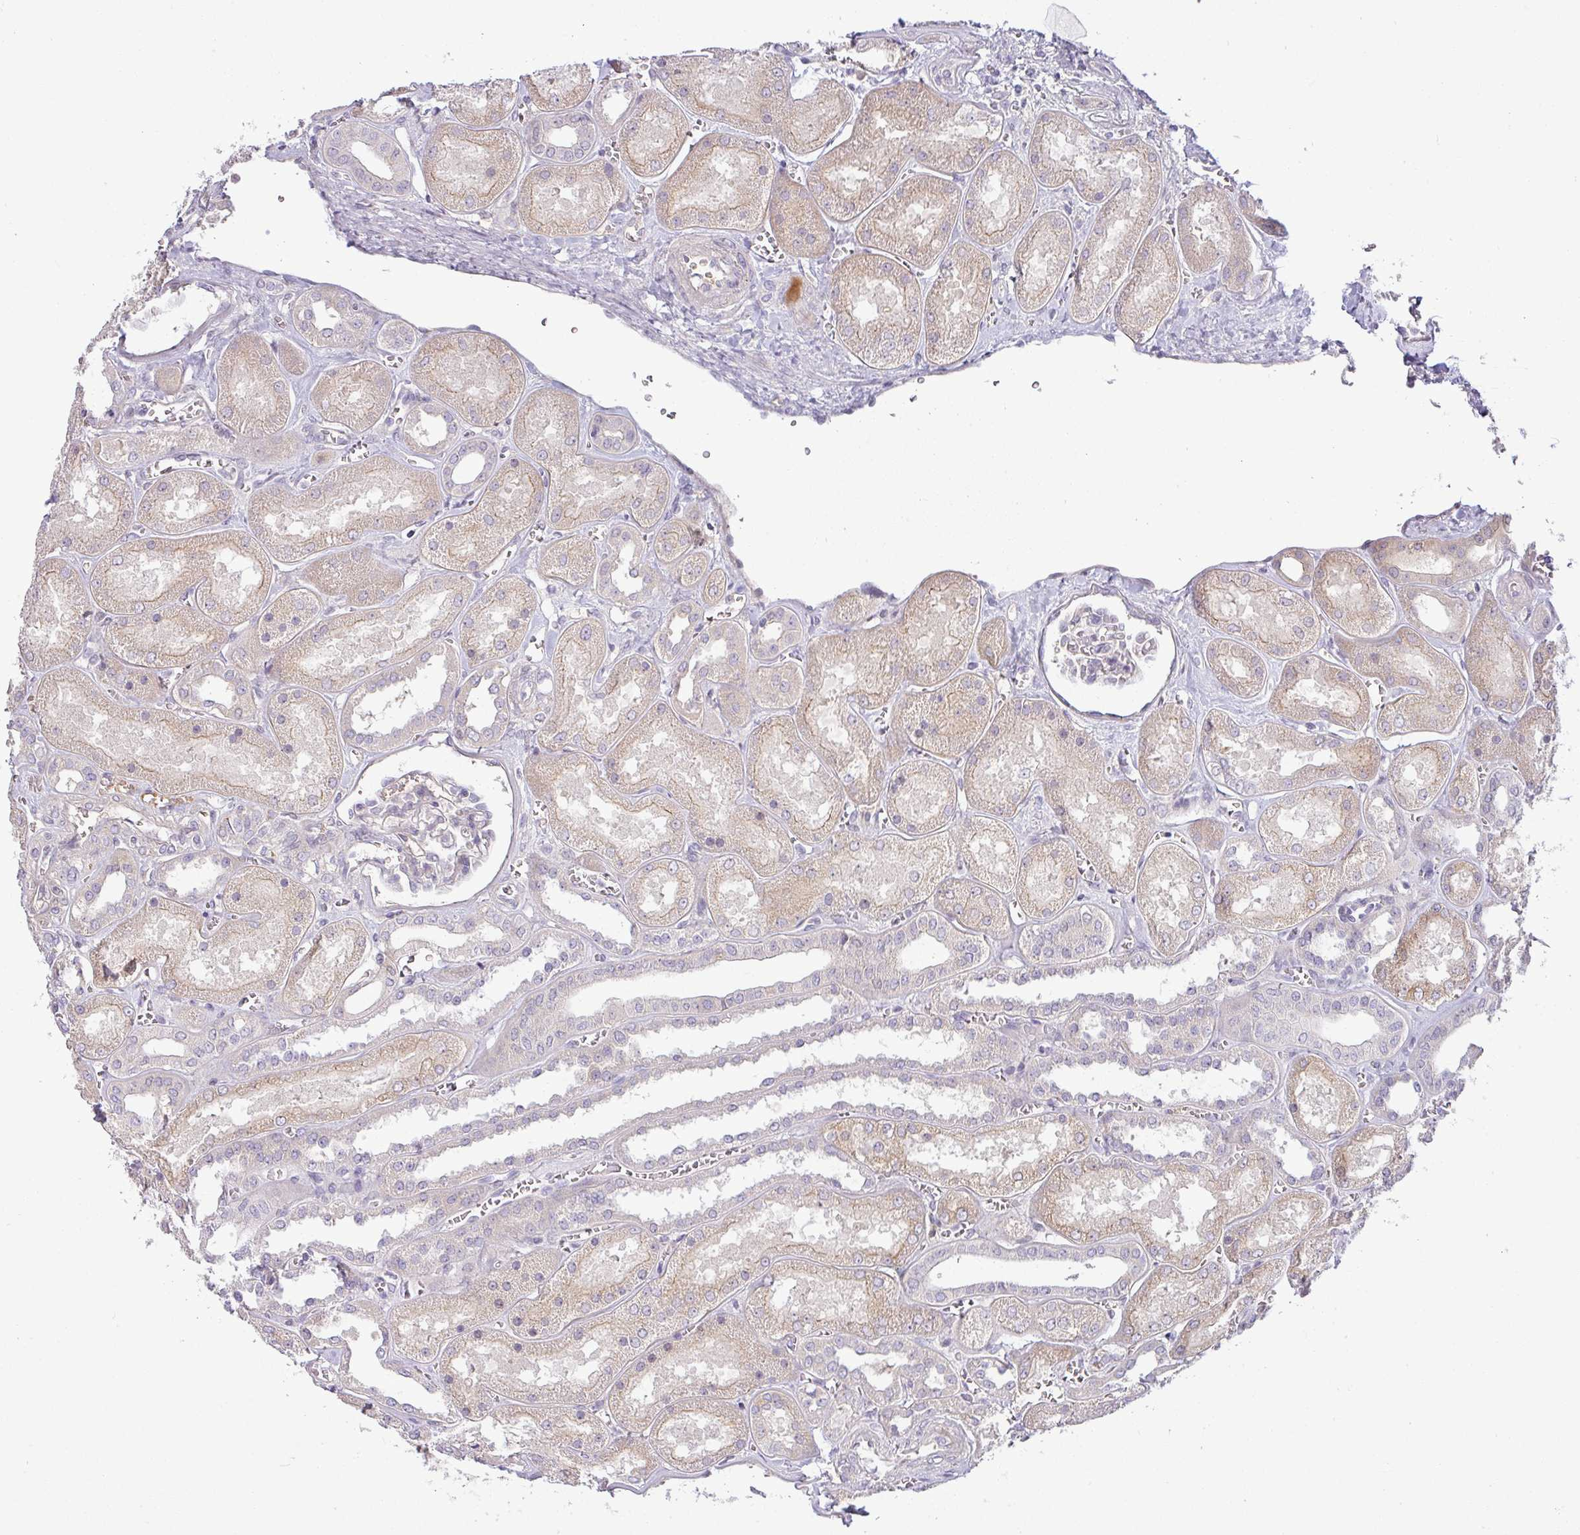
{"staining": {"intensity": "negative", "quantity": "none", "location": "none"}, "tissue": "kidney", "cell_type": "Cells in glomeruli", "image_type": "normal", "snomed": [{"axis": "morphology", "description": "Normal tissue, NOS"}, {"axis": "morphology", "description": "Adenocarcinoma, NOS"}, {"axis": "topography", "description": "Kidney"}], "caption": "Kidney stained for a protein using immunohistochemistry reveals no positivity cells in glomeruli.", "gene": "APOM", "patient": {"sex": "female", "age": 68}}